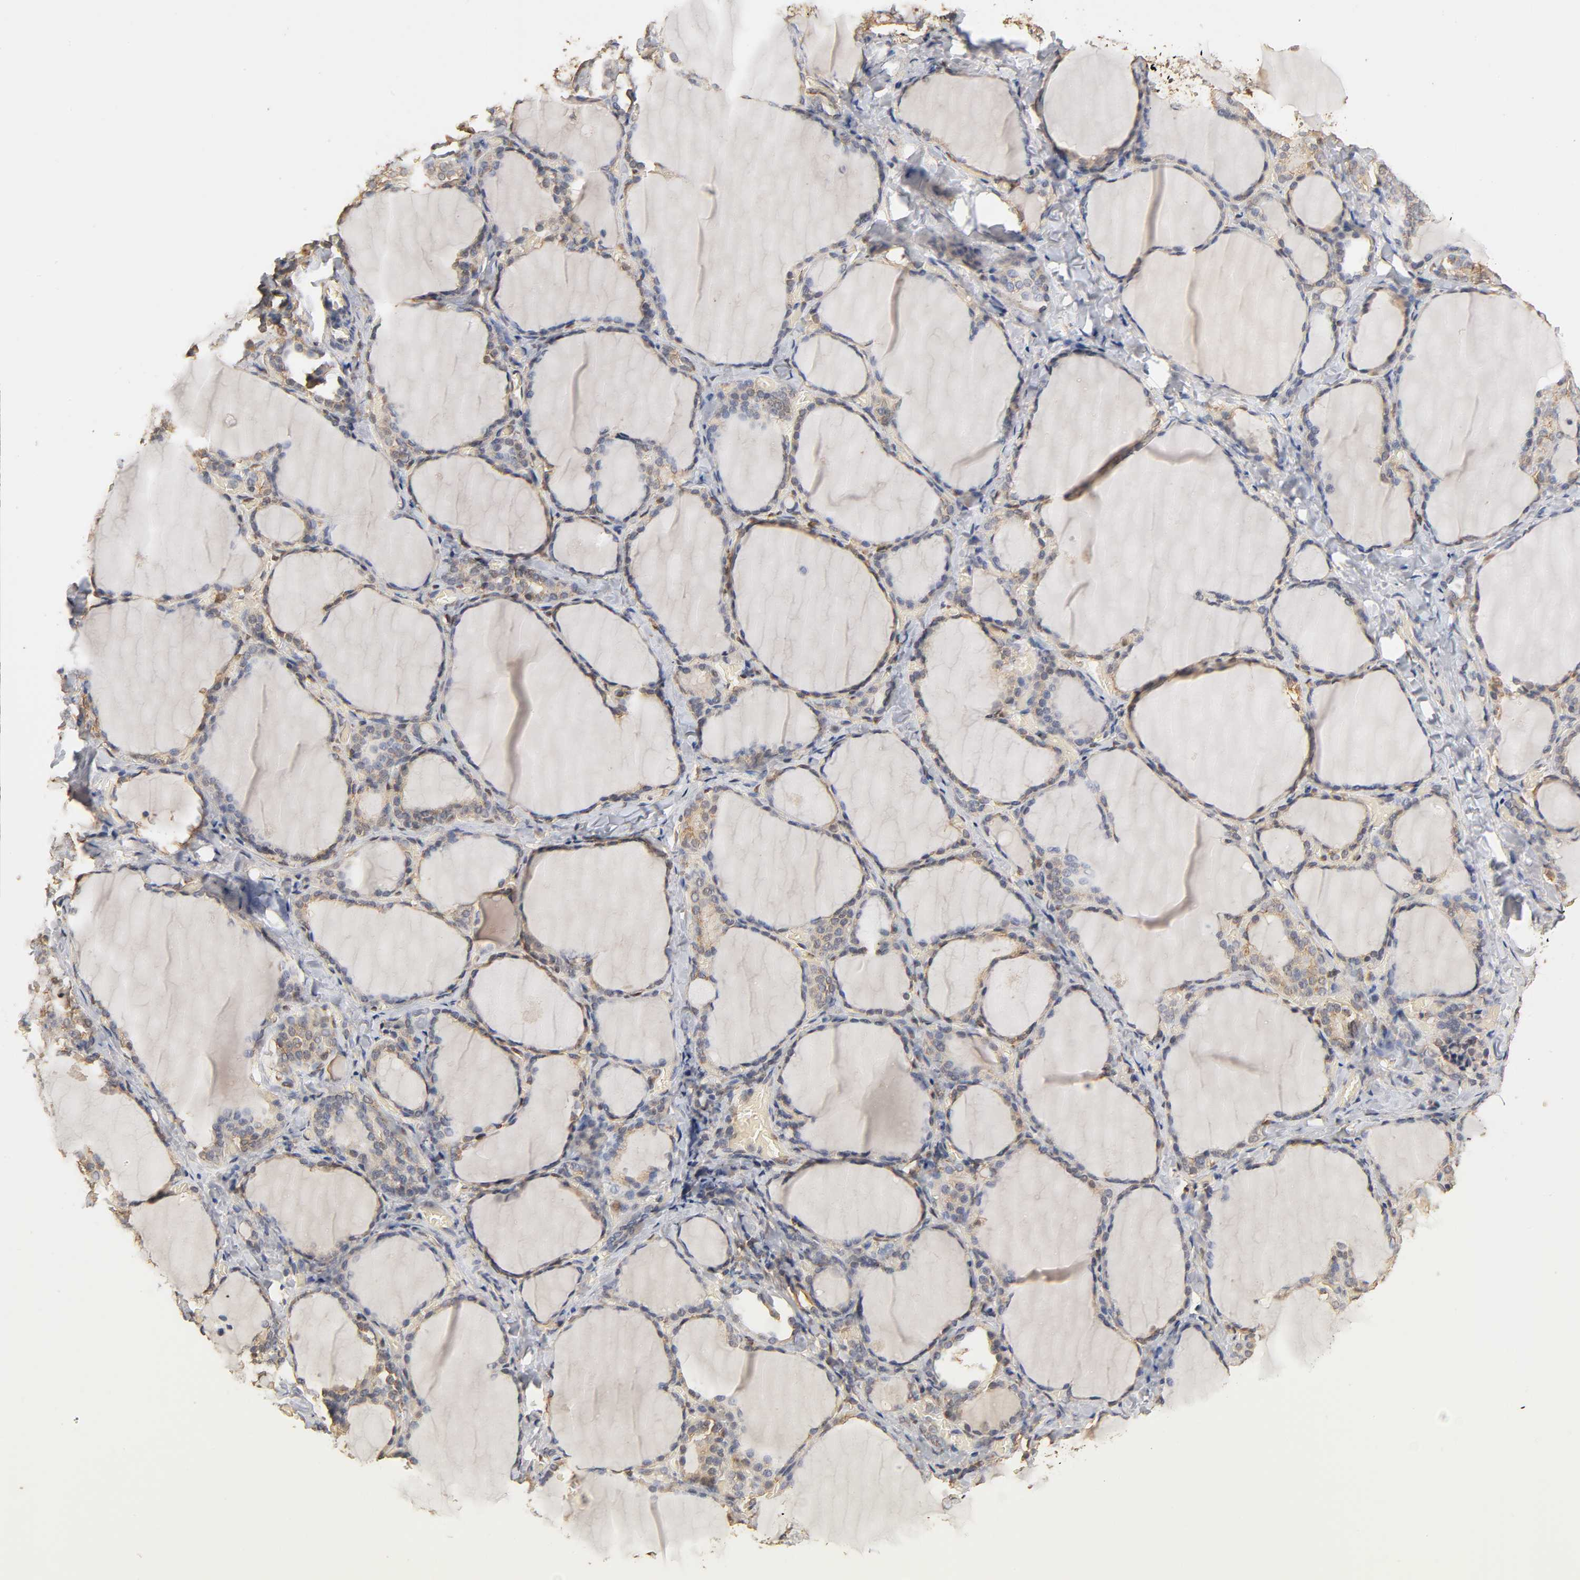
{"staining": {"intensity": "weak", "quantity": "25%-75%", "location": "cytoplasmic/membranous"}, "tissue": "thyroid gland", "cell_type": "Glandular cells", "image_type": "normal", "snomed": [{"axis": "morphology", "description": "Normal tissue, NOS"}, {"axis": "morphology", "description": "Papillary adenocarcinoma, NOS"}, {"axis": "topography", "description": "Thyroid gland"}], "caption": "About 25%-75% of glandular cells in normal human thyroid gland display weak cytoplasmic/membranous protein expression as visualized by brown immunohistochemical staining.", "gene": "PKN1", "patient": {"sex": "female", "age": 30}}